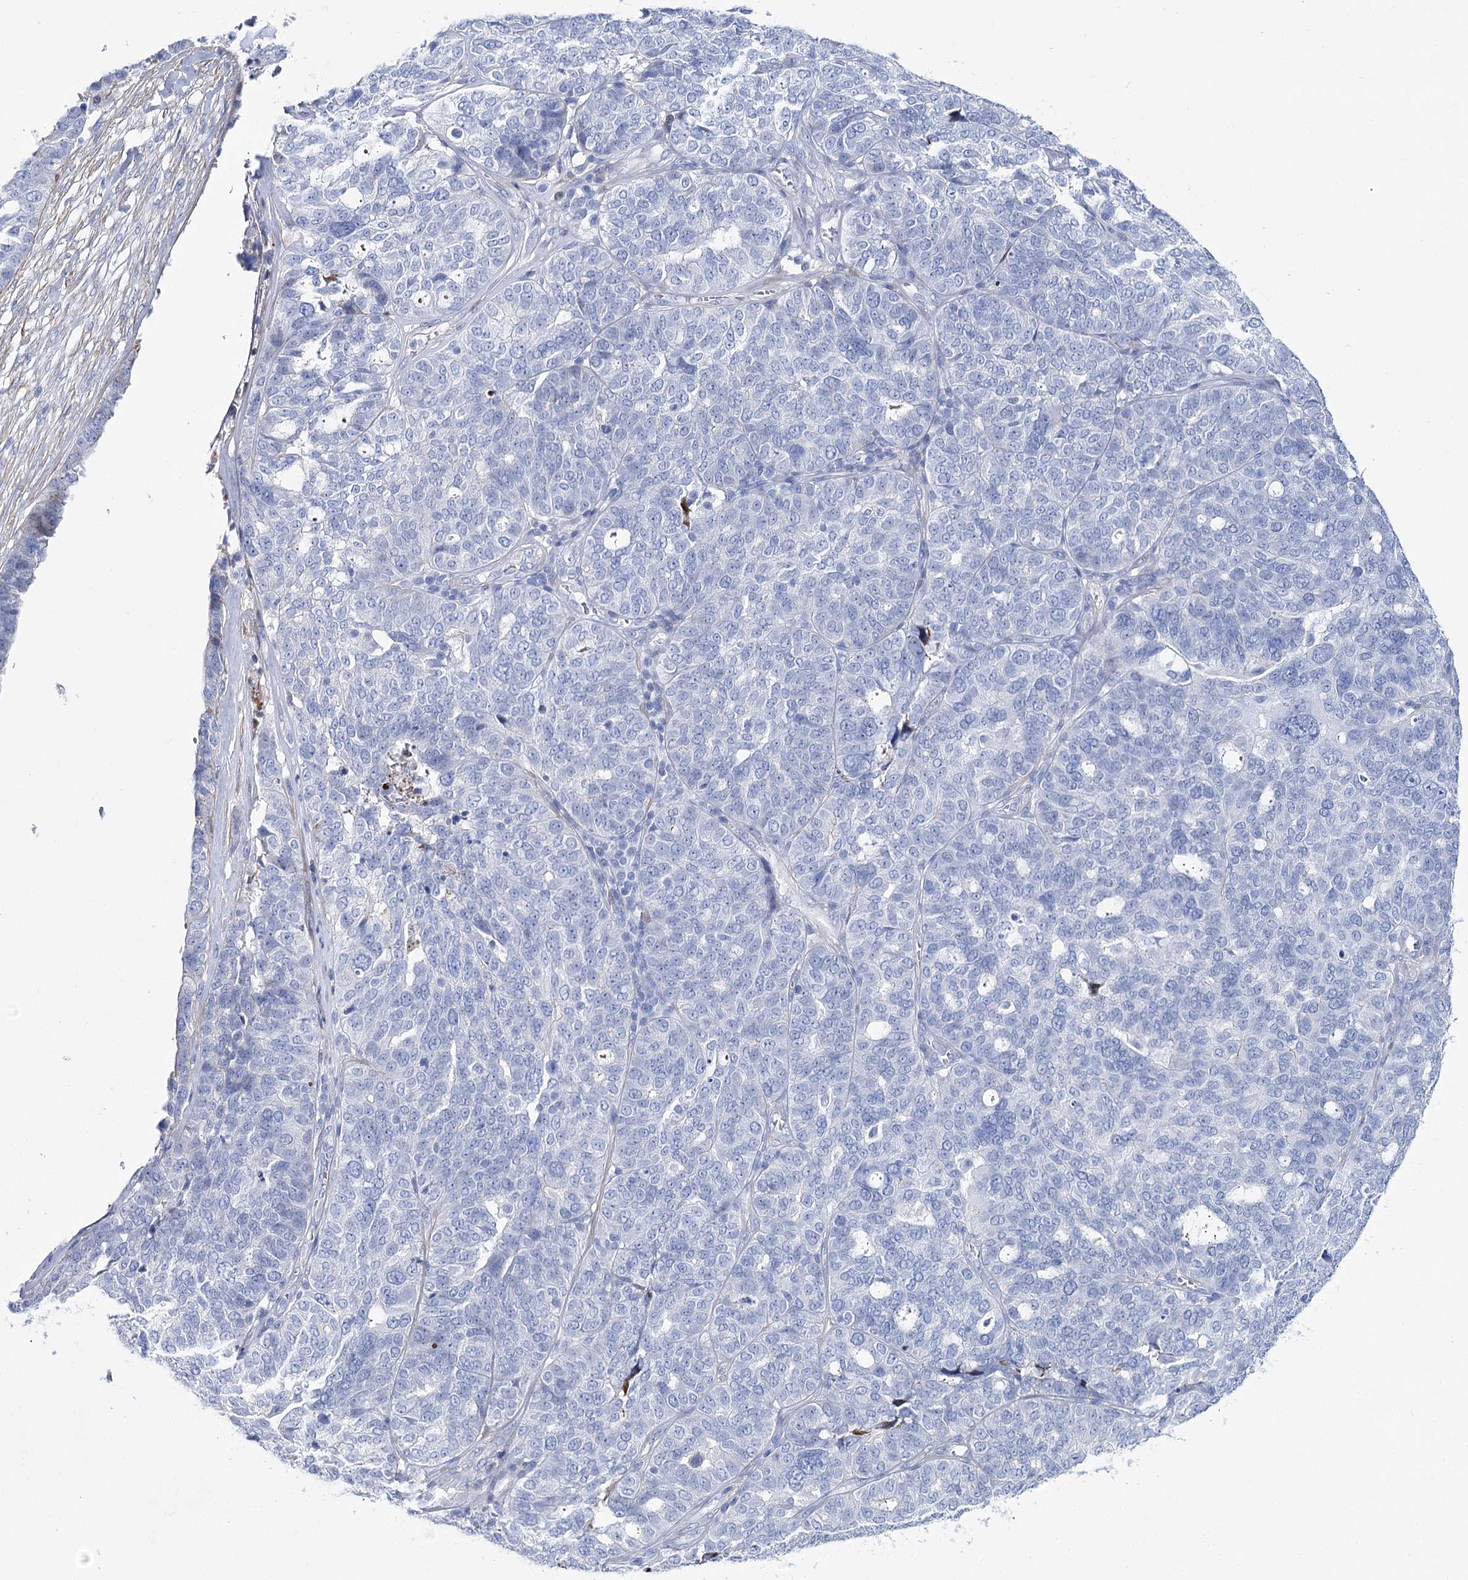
{"staining": {"intensity": "negative", "quantity": "none", "location": "none"}, "tissue": "ovarian cancer", "cell_type": "Tumor cells", "image_type": "cancer", "snomed": [{"axis": "morphology", "description": "Cystadenocarcinoma, serous, NOS"}, {"axis": "topography", "description": "Ovary"}], "caption": "This is an IHC photomicrograph of human ovarian cancer. There is no positivity in tumor cells.", "gene": "ANKRD23", "patient": {"sex": "female", "age": 59}}